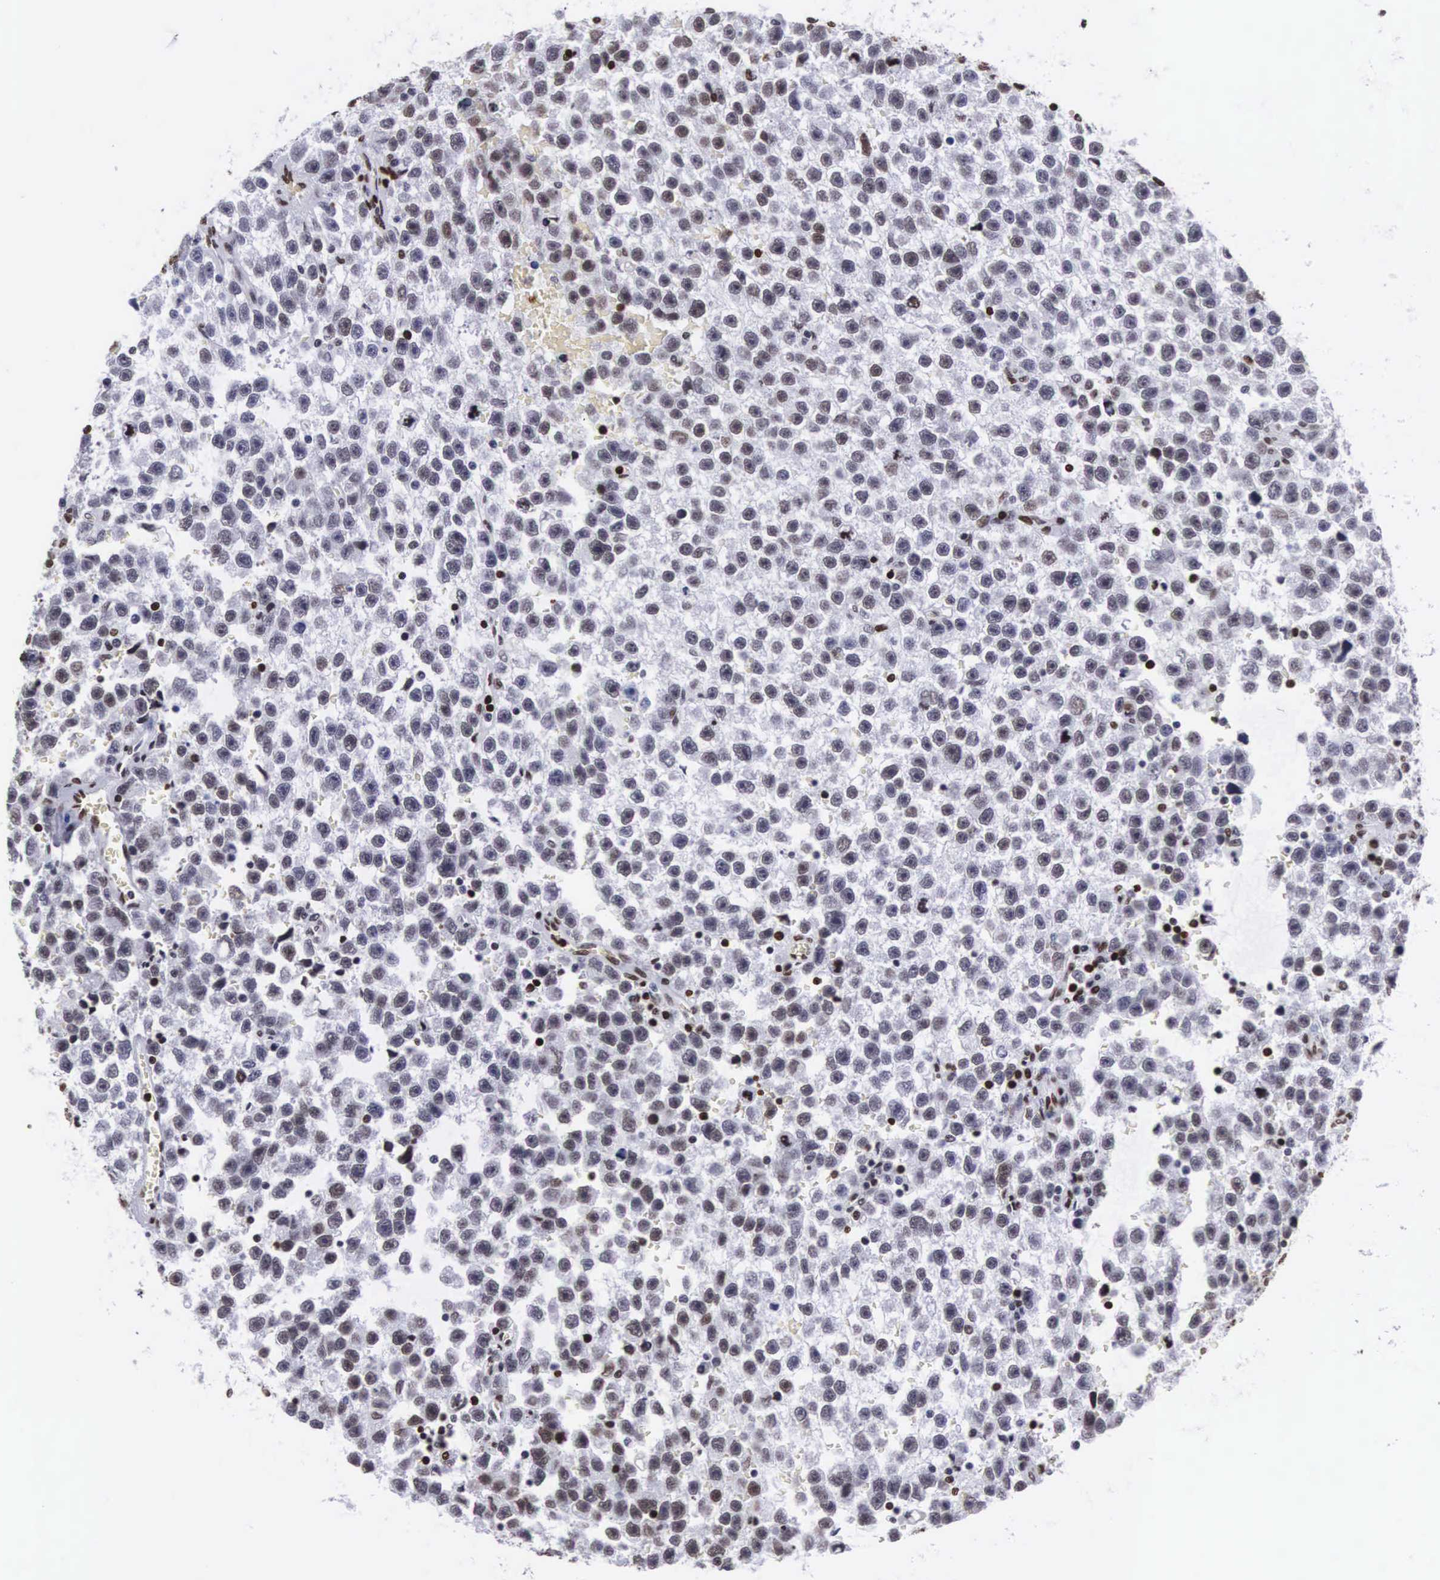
{"staining": {"intensity": "weak", "quantity": "25%-75%", "location": "nuclear"}, "tissue": "testis cancer", "cell_type": "Tumor cells", "image_type": "cancer", "snomed": [{"axis": "morphology", "description": "Seminoma, NOS"}, {"axis": "topography", "description": "Testis"}], "caption": "Testis cancer (seminoma) stained for a protein demonstrates weak nuclear positivity in tumor cells.", "gene": "MECP2", "patient": {"sex": "male", "age": 33}}